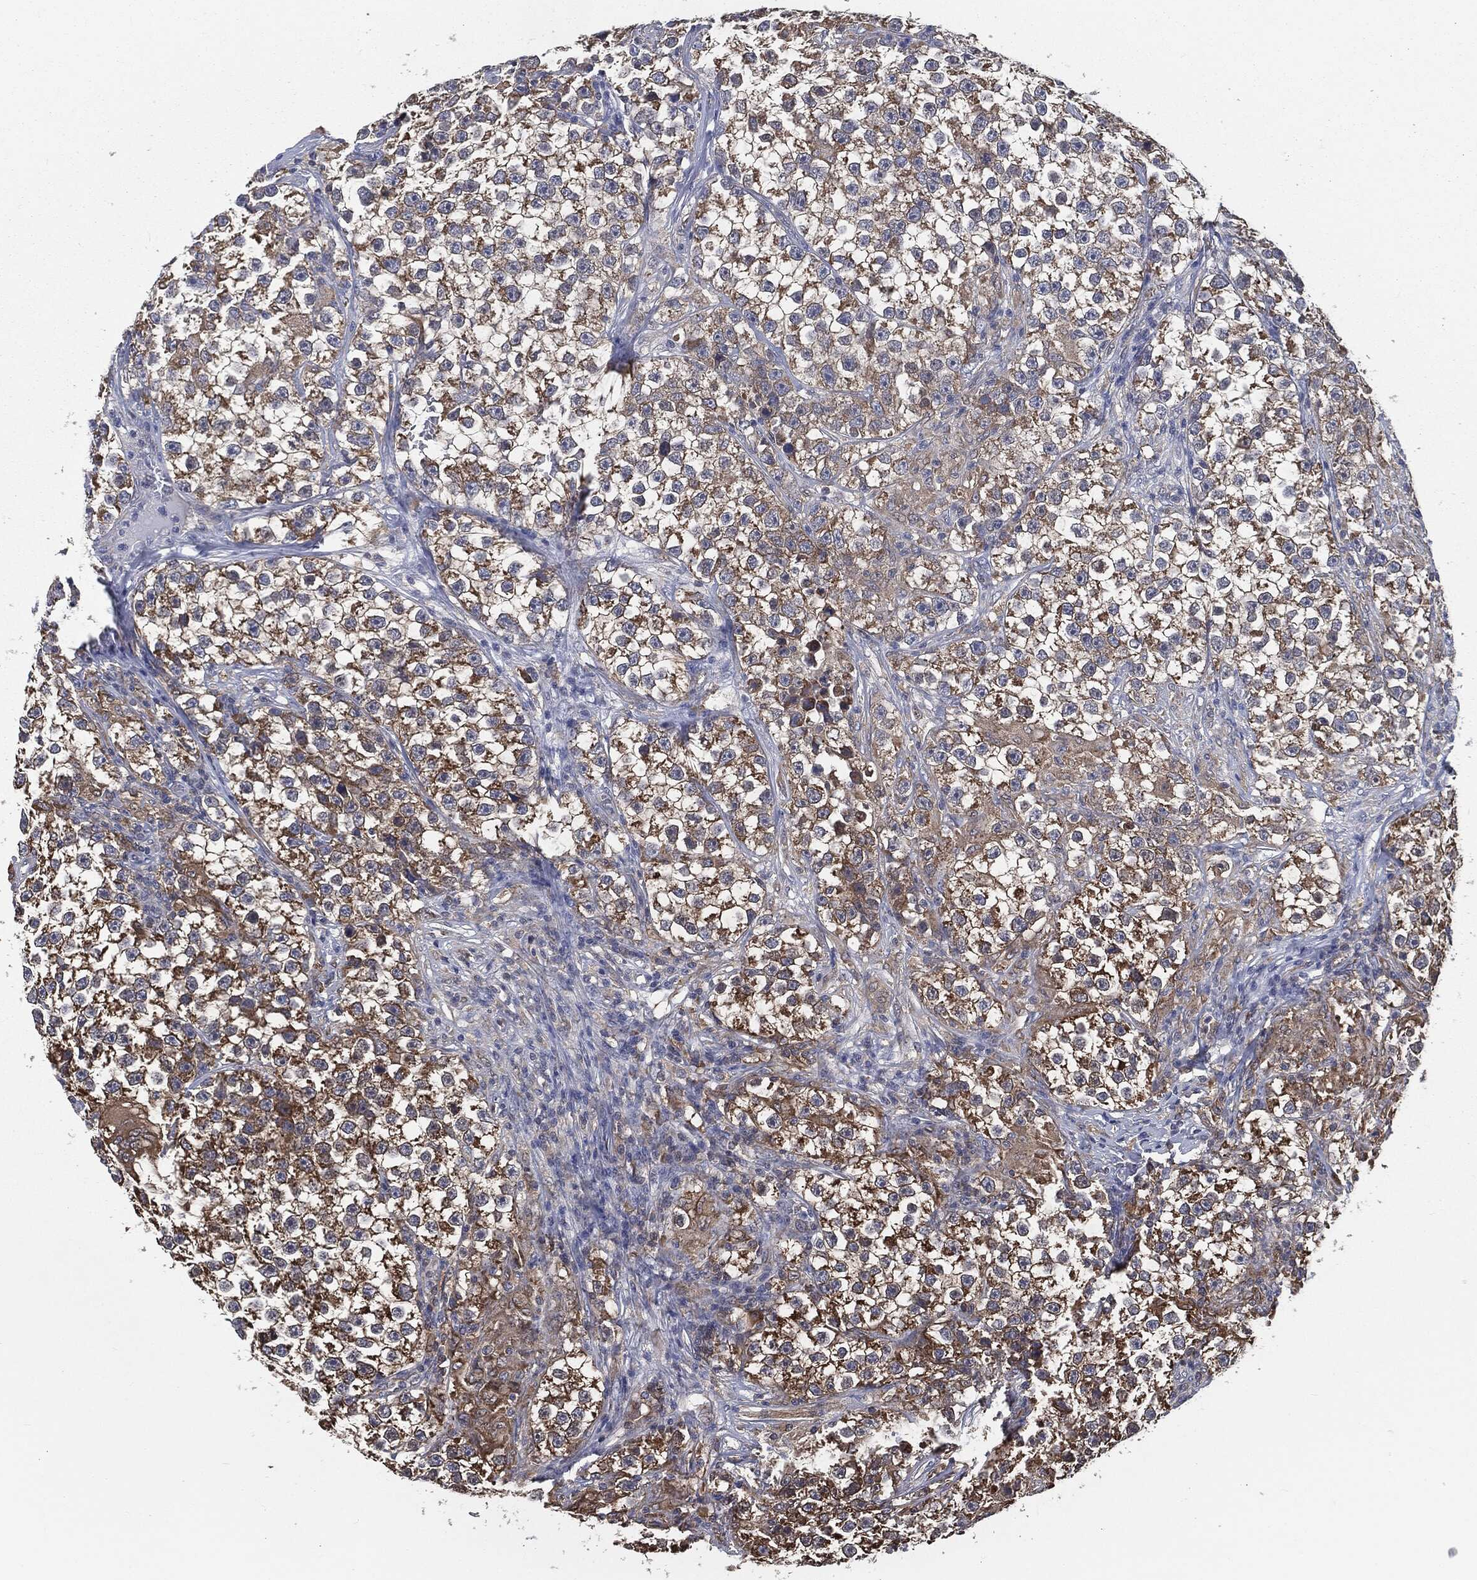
{"staining": {"intensity": "strong", "quantity": "25%-75%", "location": "cytoplasmic/membranous"}, "tissue": "testis cancer", "cell_type": "Tumor cells", "image_type": "cancer", "snomed": [{"axis": "morphology", "description": "Seminoma, NOS"}, {"axis": "topography", "description": "Testis"}], "caption": "Testis cancer (seminoma) was stained to show a protein in brown. There is high levels of strong cytoplasmic/membranous expression in about 25%-75% of tumor cells.", "gene": "PRDX4", "patient": {"sex": "male", "age": 46}}